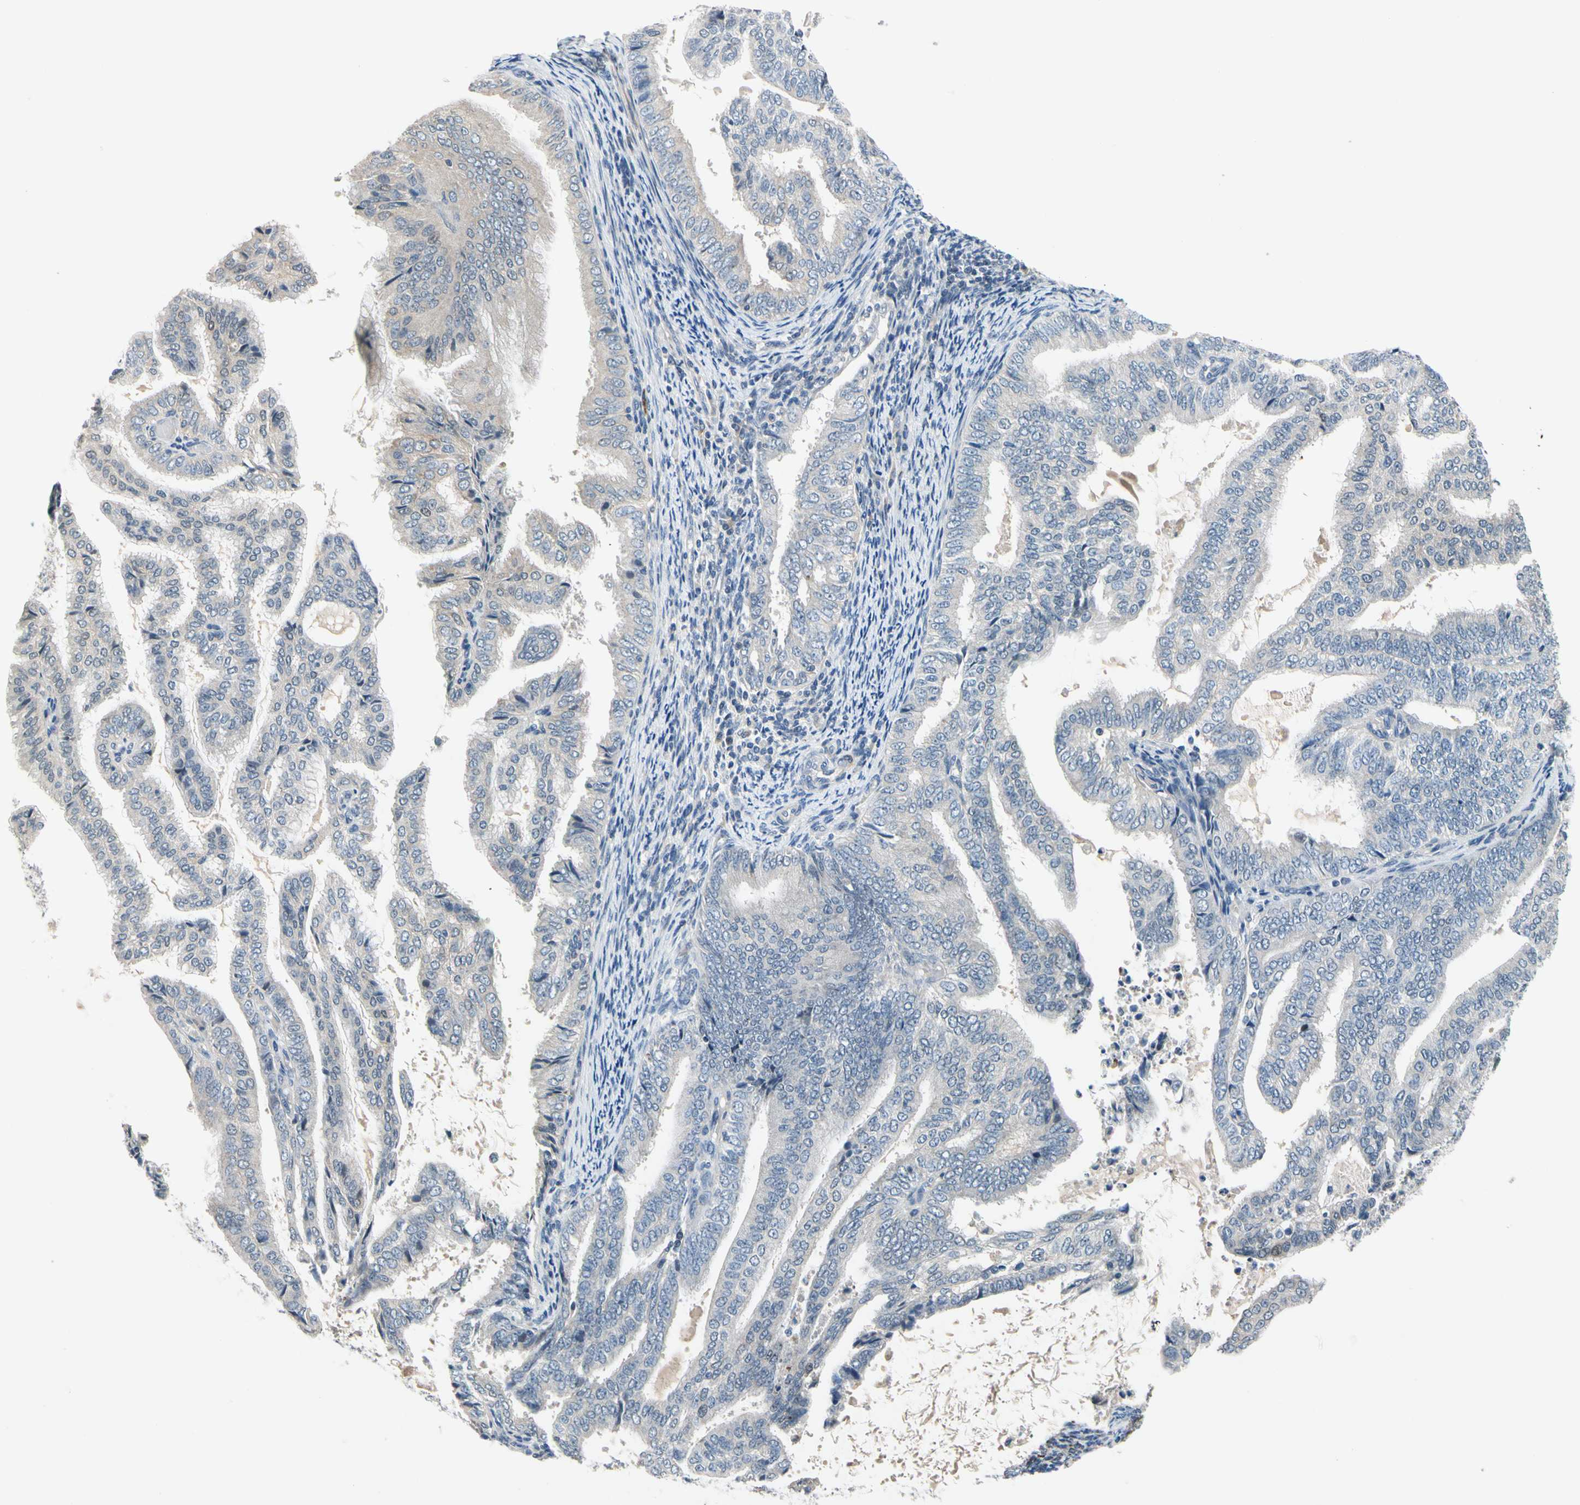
{"staining": {"intensity": "negative", "quantity": "none", "location": "none"}, "tissue": "endometrial cancer", "cell_type": "Tumor cells", "image_type": "cancer", "snomed": [{"axis": "morphology", "description": "Adenocarcinoma, NOS"}, {"axis": "topography", "description": "Endometrium"}], "caption": "Tumor cells show no significant protein positivity in endometrial cancer.", "gene": "SLC27A6", "patient": {"sex": "female", "age": 58}}